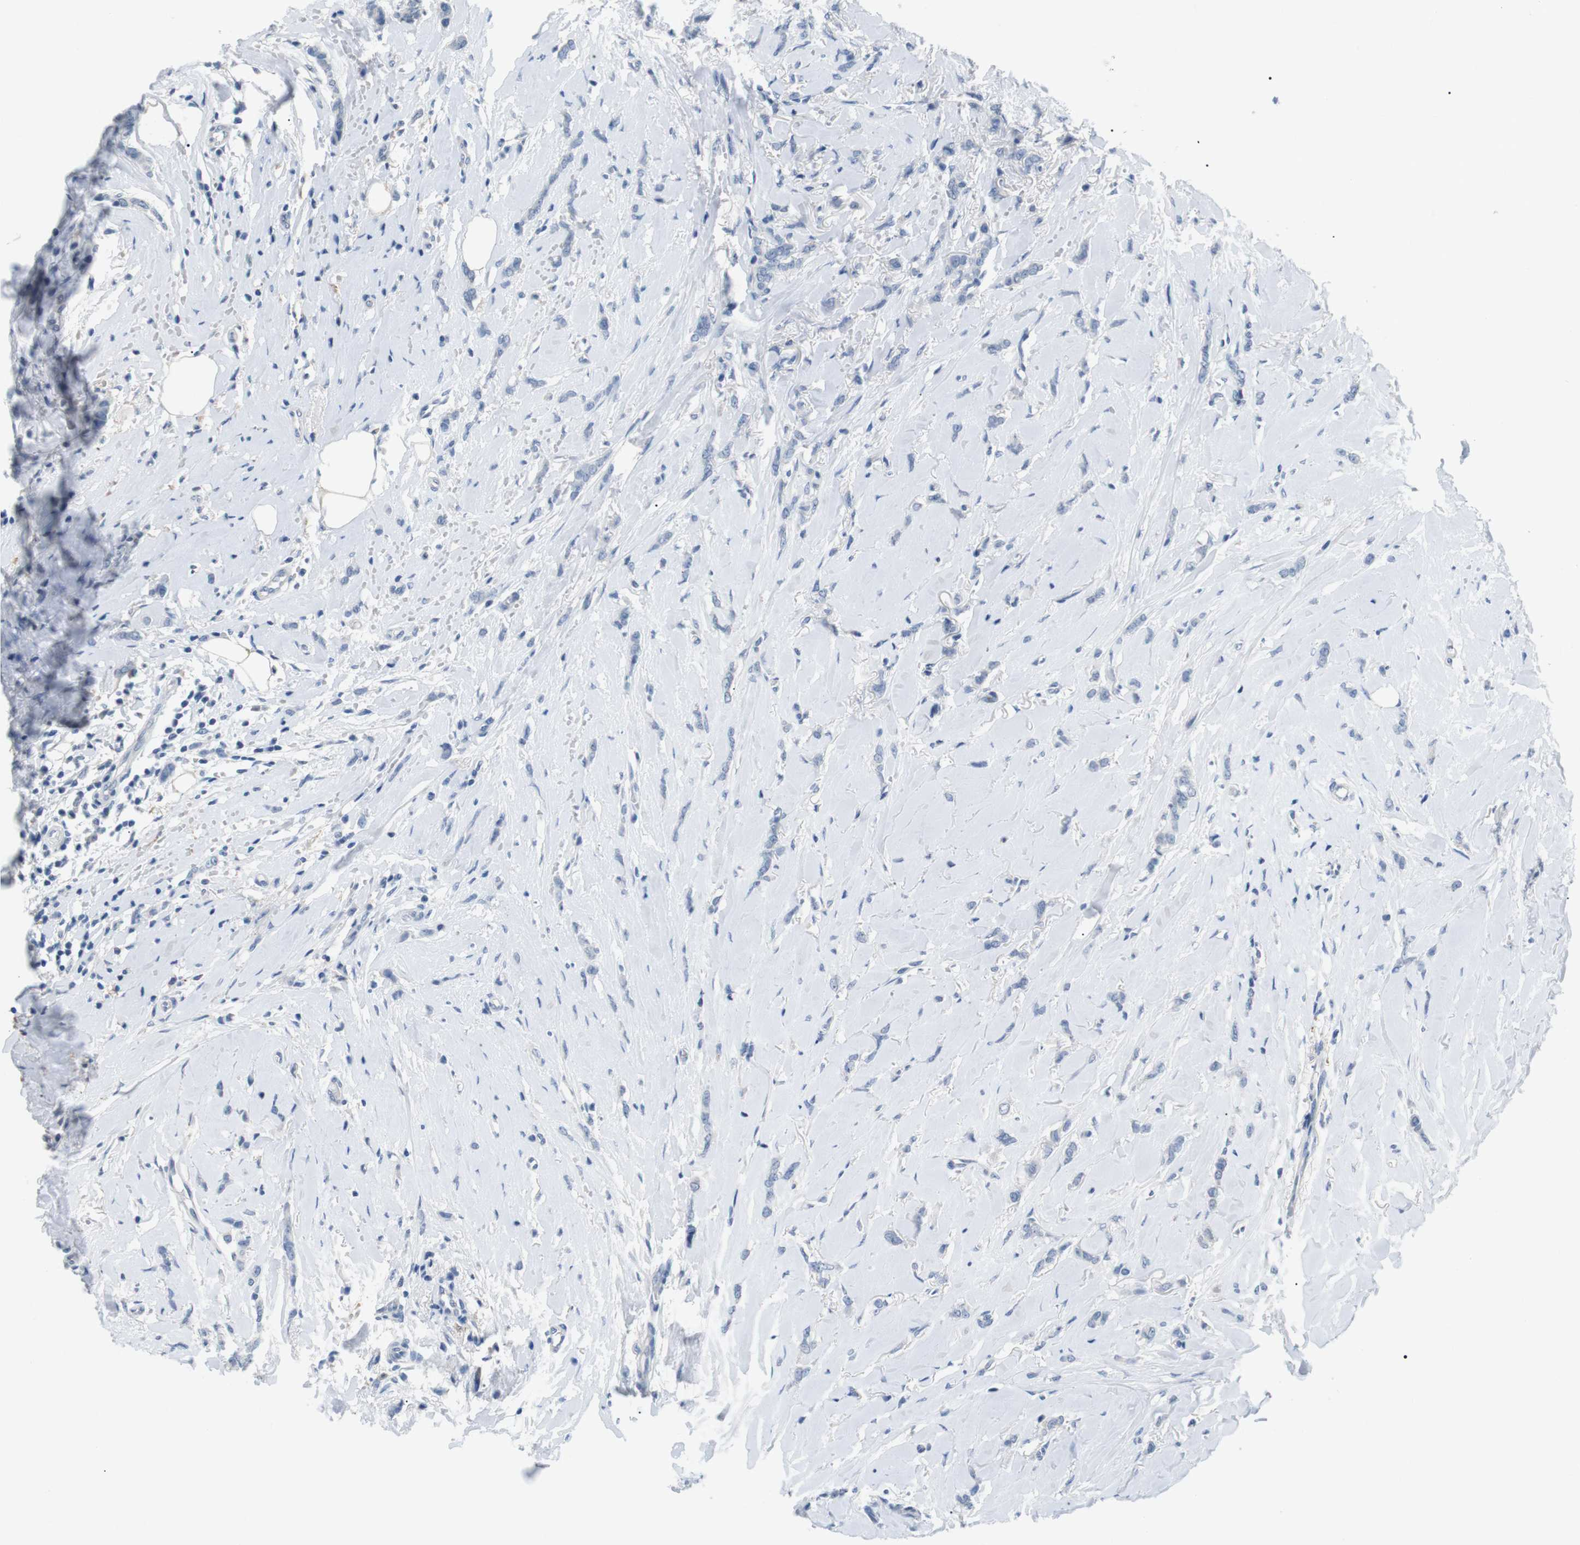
{"staining": {"intensity": "negative", "quantity": "none", "location": "none"}, "tissue": "breast cancer", "cell_type": "Tumor cells", "image_type": "cancer", "snomed": [{"axis": "morphology", "description": "Lobular carcinoma"}, {"axis": "topography", "description": "Skin"}, {"axis": "topography", "description": "Breast"}], "caption": "Immunohistochemistry (IHC) of human breast cancer reveals no positivity in tumor cells. (Brightfield microscopy of DAB (3,3'-diaminobenzidine) immunohistochemistry at high magnification).", "gene": "FCGRT", "patient": {"sex": "female", "age": 46}}